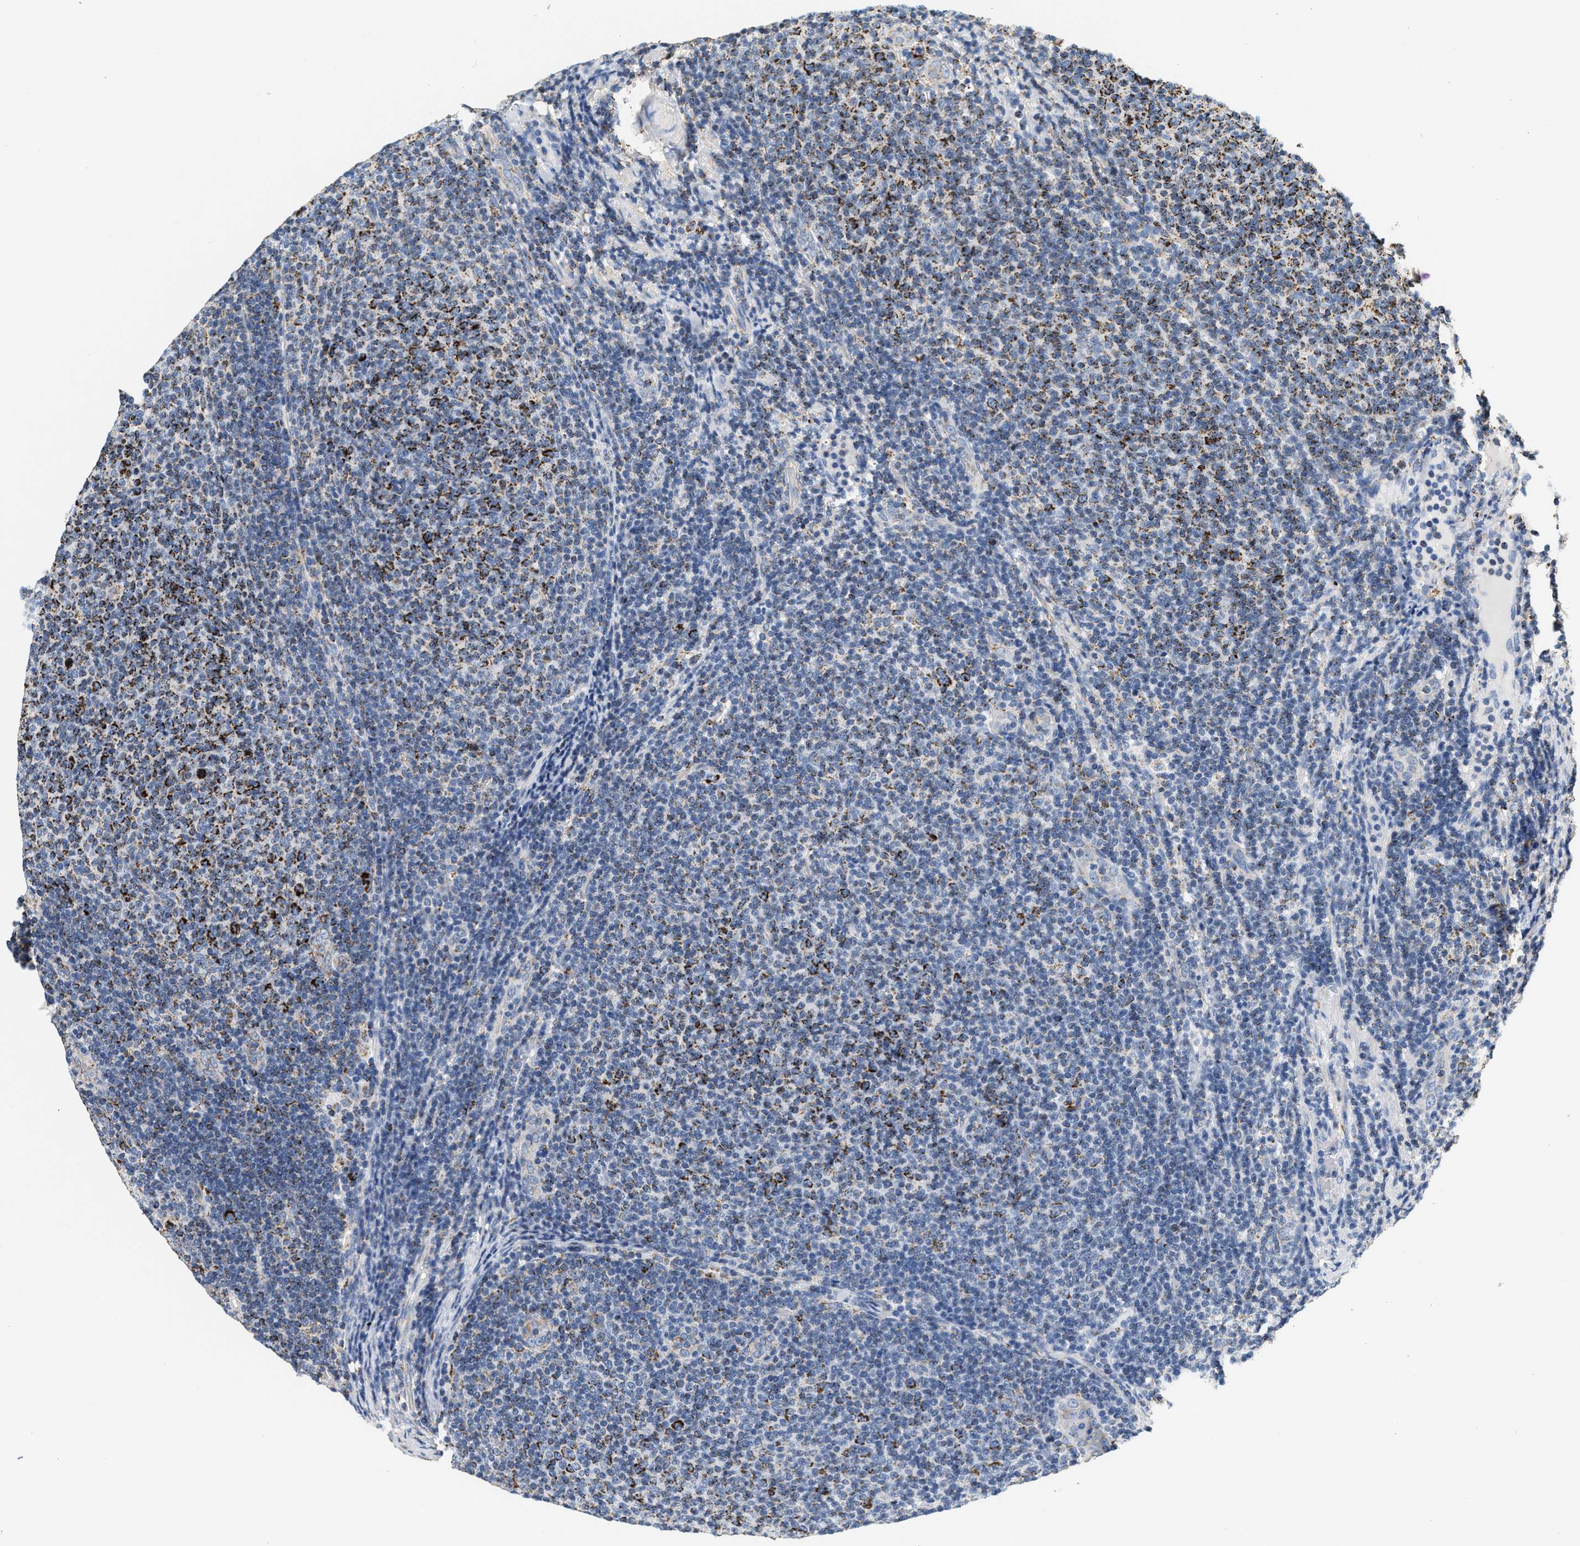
{"staining": {"intensity": "strong", "quantity": "25%-75%", "location": "cytoplasmic/membranous"}, "tissue": "lymphoma", "cell_type": "Tumor cells", "image_type": "cancer", "snomed": [{"axis": "morphology", "description": "Malignant lymphoma, non-Hodgkin's type, Low grade"}, {"axis": "topography", "description": "Lymph node"}], "caption": "Immunohistochemistry (IHC) (DAB (3,3'-diaminobenzidine)) staining of human low-grade malignant lymphoma, non-Hodgkin's type shows strong cytoplasmic/membranous protein expression in approximately 25%-75% of tumor cells. Nuclei are stained in blue.", "gene": "SHMT2", "patient": {"sex": "male", "age": 66}}